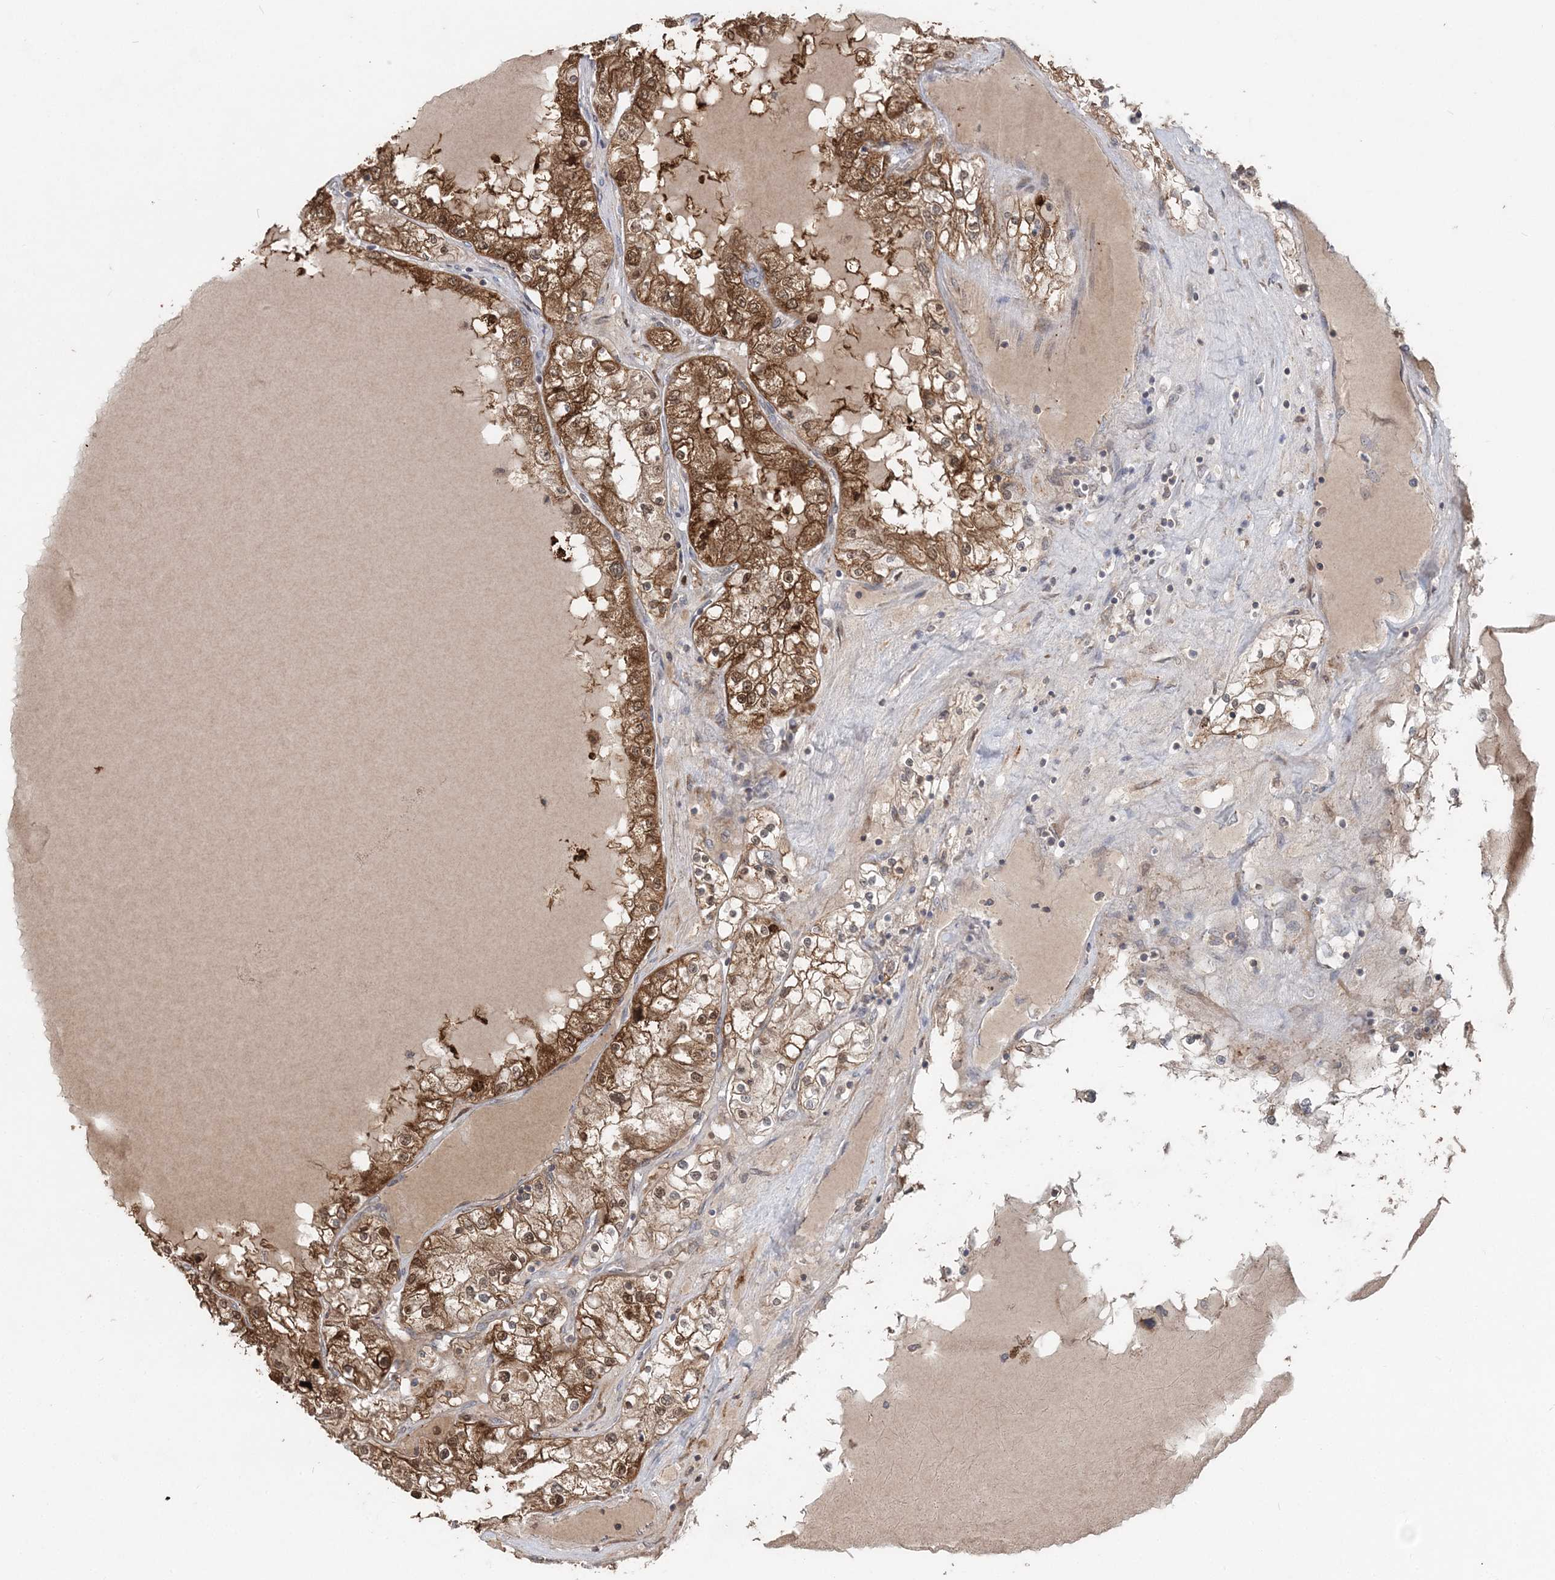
{"staining": {"intensity": "strong", "quantity": ">75%", "location": "cytoplasmic/membranous"}, "tissue": "renal cancer", "cell_type": "Tumor cells", "image_type": "cancer", "snomed": [{"axis": "morphology", "description": "Adenocarcinoma, NOS"}, {"axis": "topography", "description": "Kidney"}], "caption": "Renal cancer was stained to show a protein in brown. There is high levels of strong cytoplasmic/membranous staining in about >75% of tumor cells. (brown staining indicates protein expression, while blue staining denotes nuclei).", "gene": "SLU7", "patient": {"sex": "male", "age": 68}}